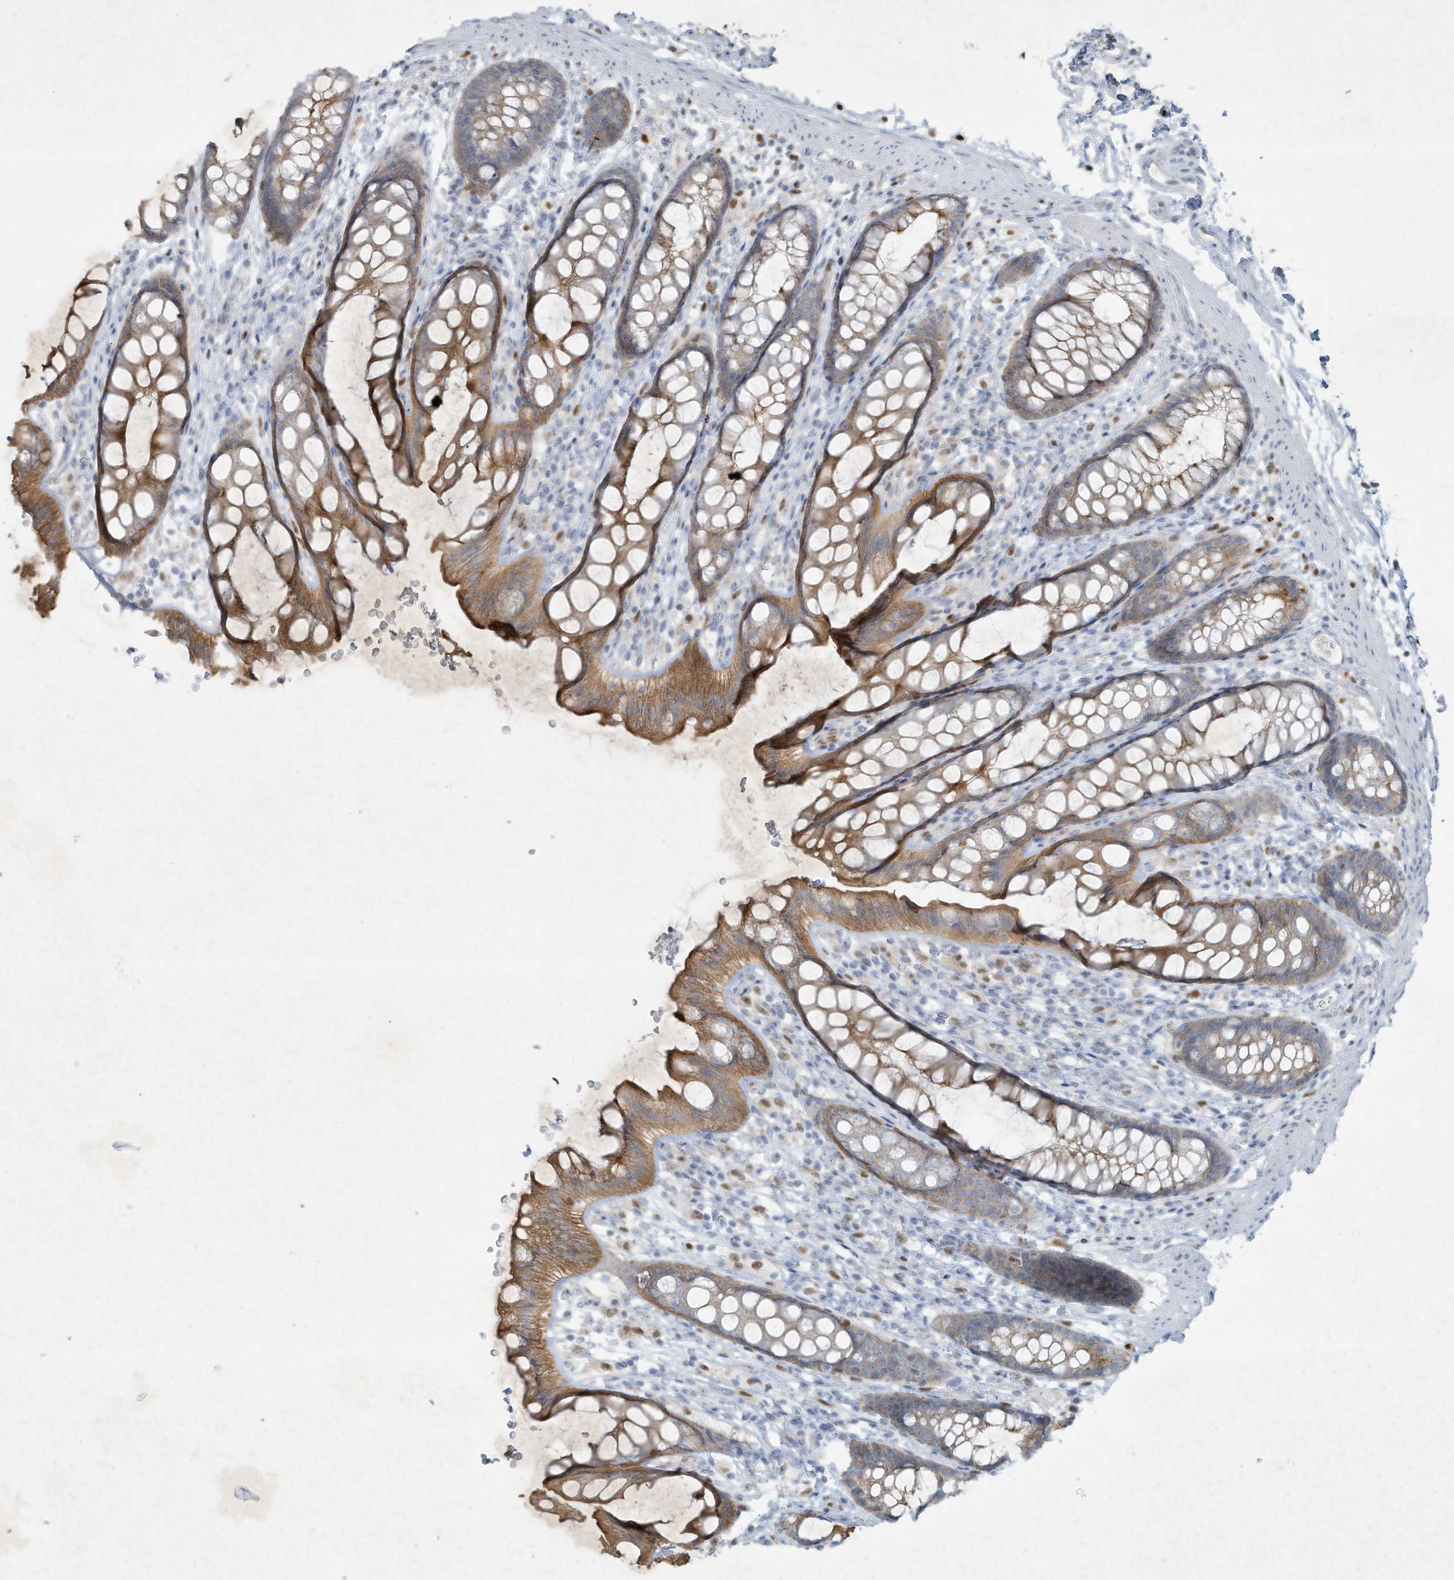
{"staining": {"intensity": "moderate", "quantity": ">75%", "location": "cytoplasmic/membranous"}, "tissue": "rectum", "cell_type": "Glandular cells", "image_type": "normal", "snomed": [{"axis": "morphology", "description": "Normal tissue, NOS"}, {"axis": "topography", "description": "Rectum"}], "caption": "A histopathology image of rectum stained for a protein shows moderate cytoplasmic/membranous brown staining in glandular cells.", "gene": "TUBE1", "patient": {"sex": "female", "age": 65}}